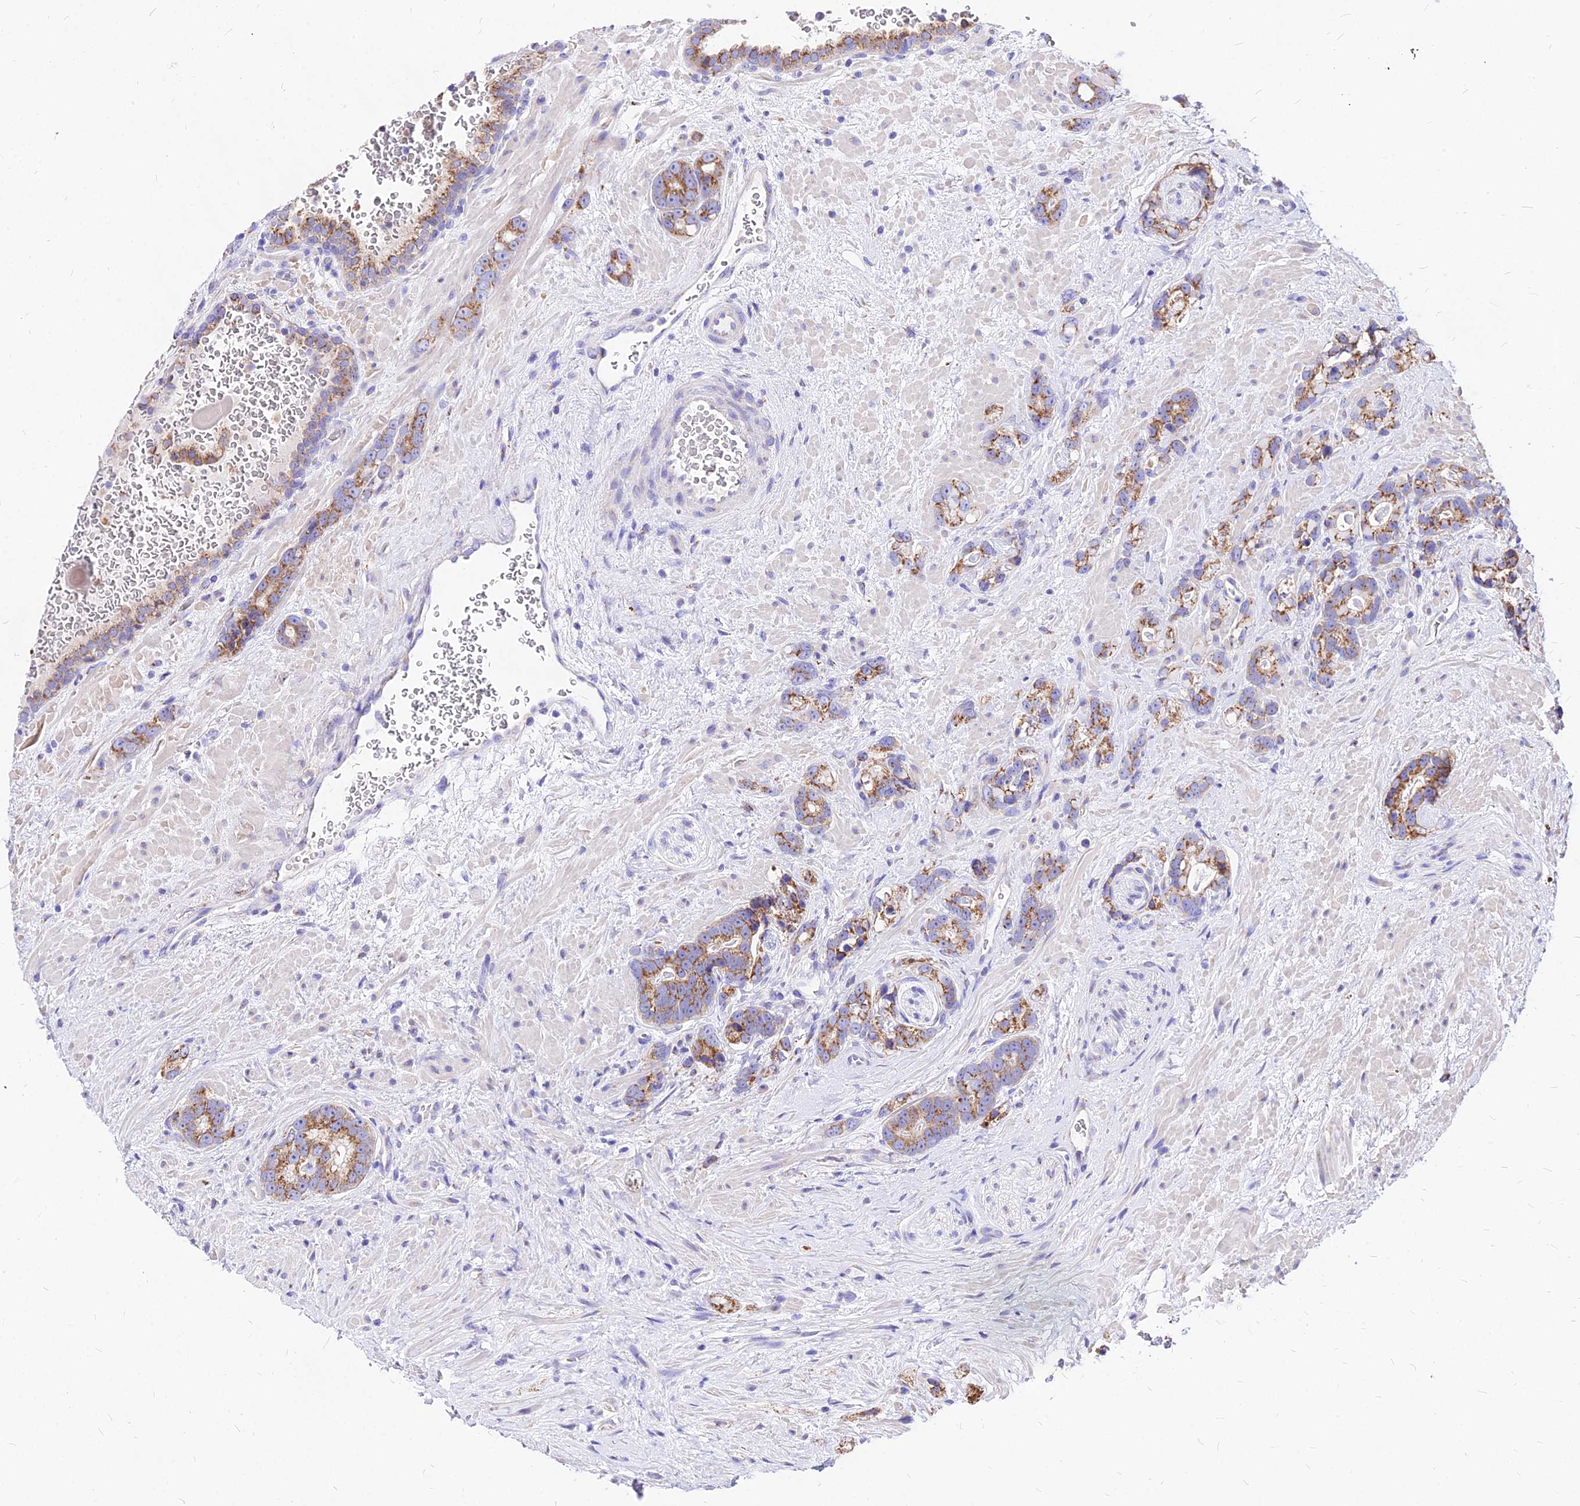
{"staining": {"intensity": "moderate", "quantity": ">75%", "location": "cytoplasmic/membranous"}, "tissue": "prostate cancer", "cell_type": "Tumor cells", "image_type": "cancer", "snomed": [{"axis": "morphology", "description": "Adenocarcinoma, High grade"}, {"axis": "topography", "description": "Prostate"}], "caption": "A high-resolution image shows IHC staining of prostate adenocarcinoma (high-grade), which shows moderate cytoplasmic/membranous positivity in about >75% of tumor cells.", "gene": "MRPL3", "patient": {"sex": "male", "age": 74}}